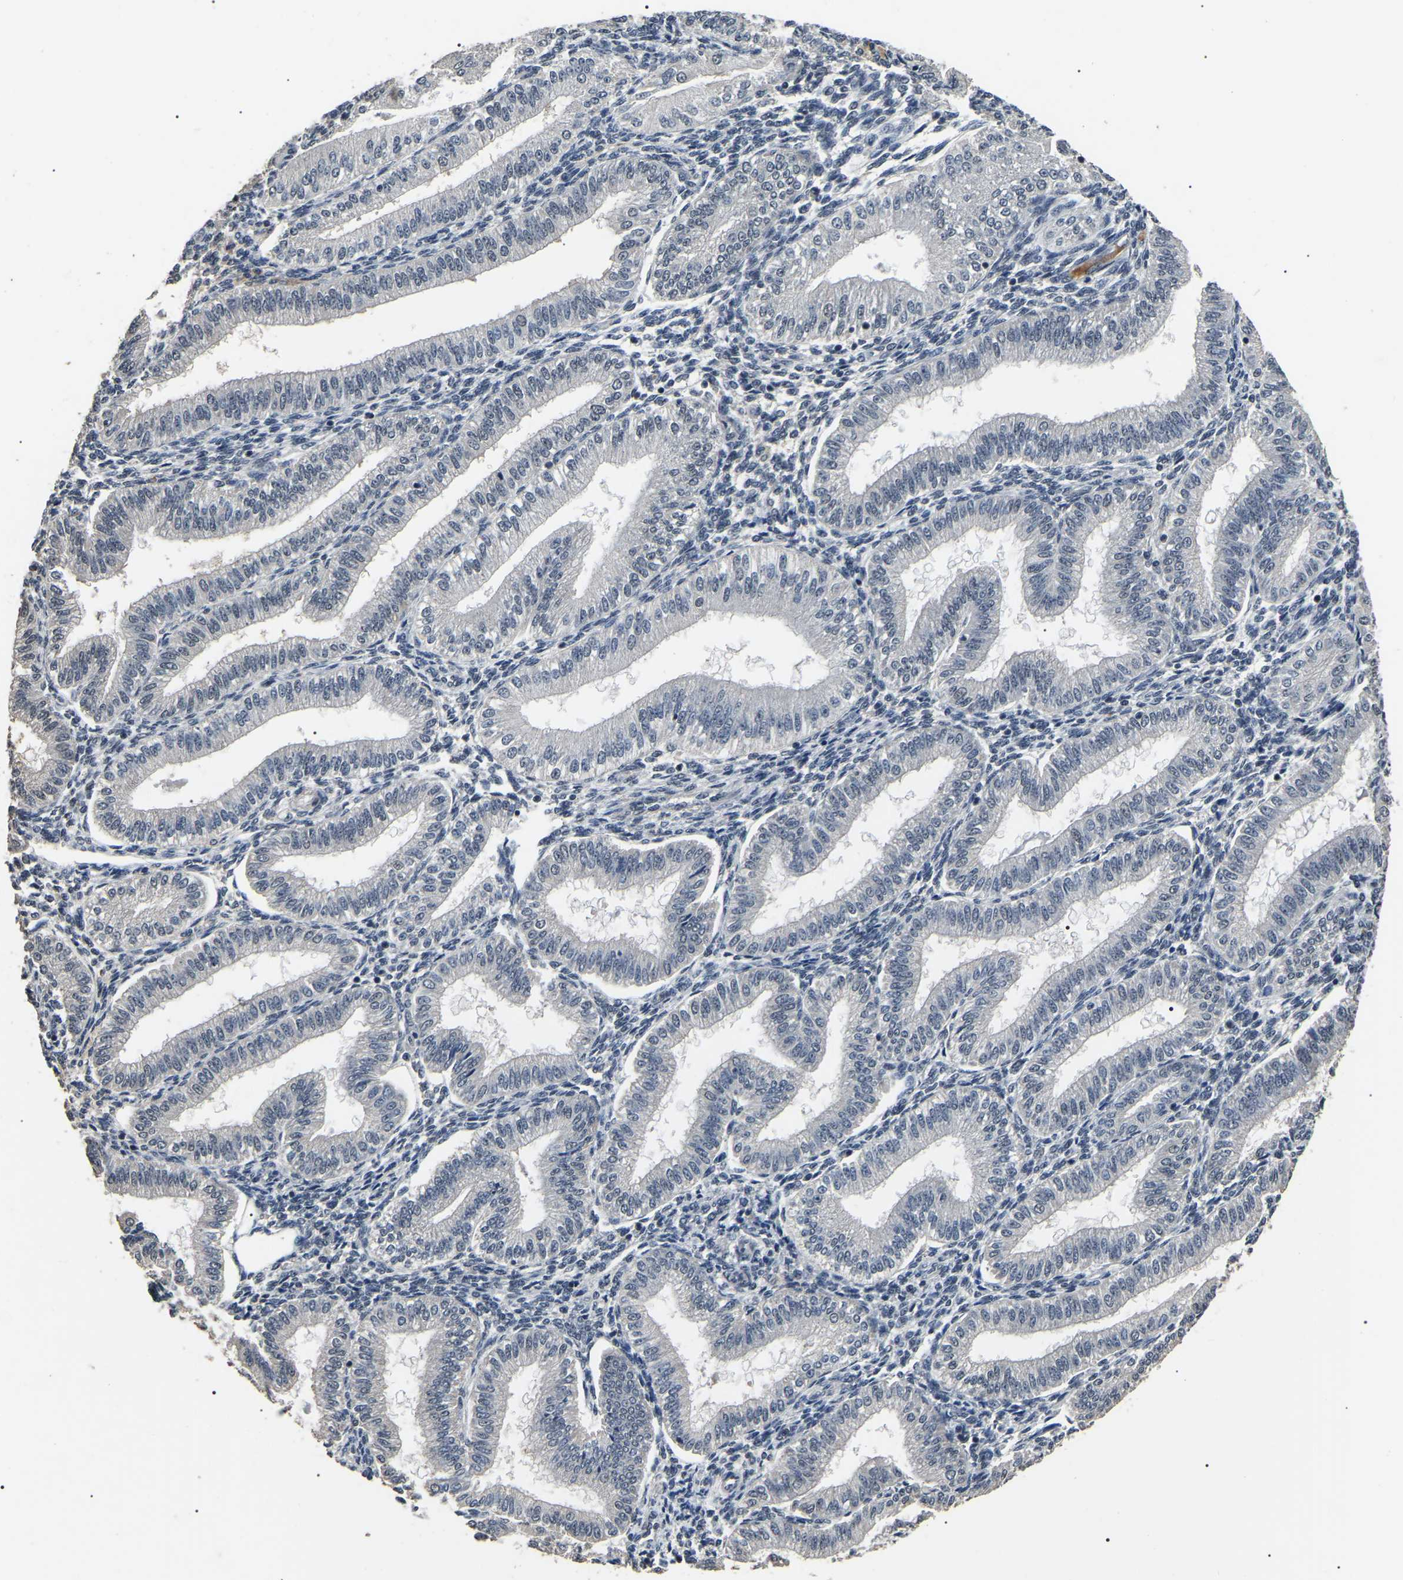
{"staining": {"intensity": "negative", "quantity": "none", "location": "none"}, "tissue": "endometrium", "cell_type": "Cells in endometrial stroma", "image_type": "normal", "snomed": [{"axis": "morphology", "description": "Normal tissue, NOS"}, {"axis": "topography", "description": "Endometrium"}], "caption": "High magnification brightfield microscopy of benign endometrium stained with DAB (brown) and counterstained with hematoxylin (blue): cells in endometrial stroma show no significant staining. The staining was performed using DAB (3,3'-diaminobenzidine) to visualize the protein expression in brown, while the nuclei were stained in blue with hematoxylin (Magnification: 20x).", "gene": "PPM1E", "patient": {"sex": "female", "age": 39}}